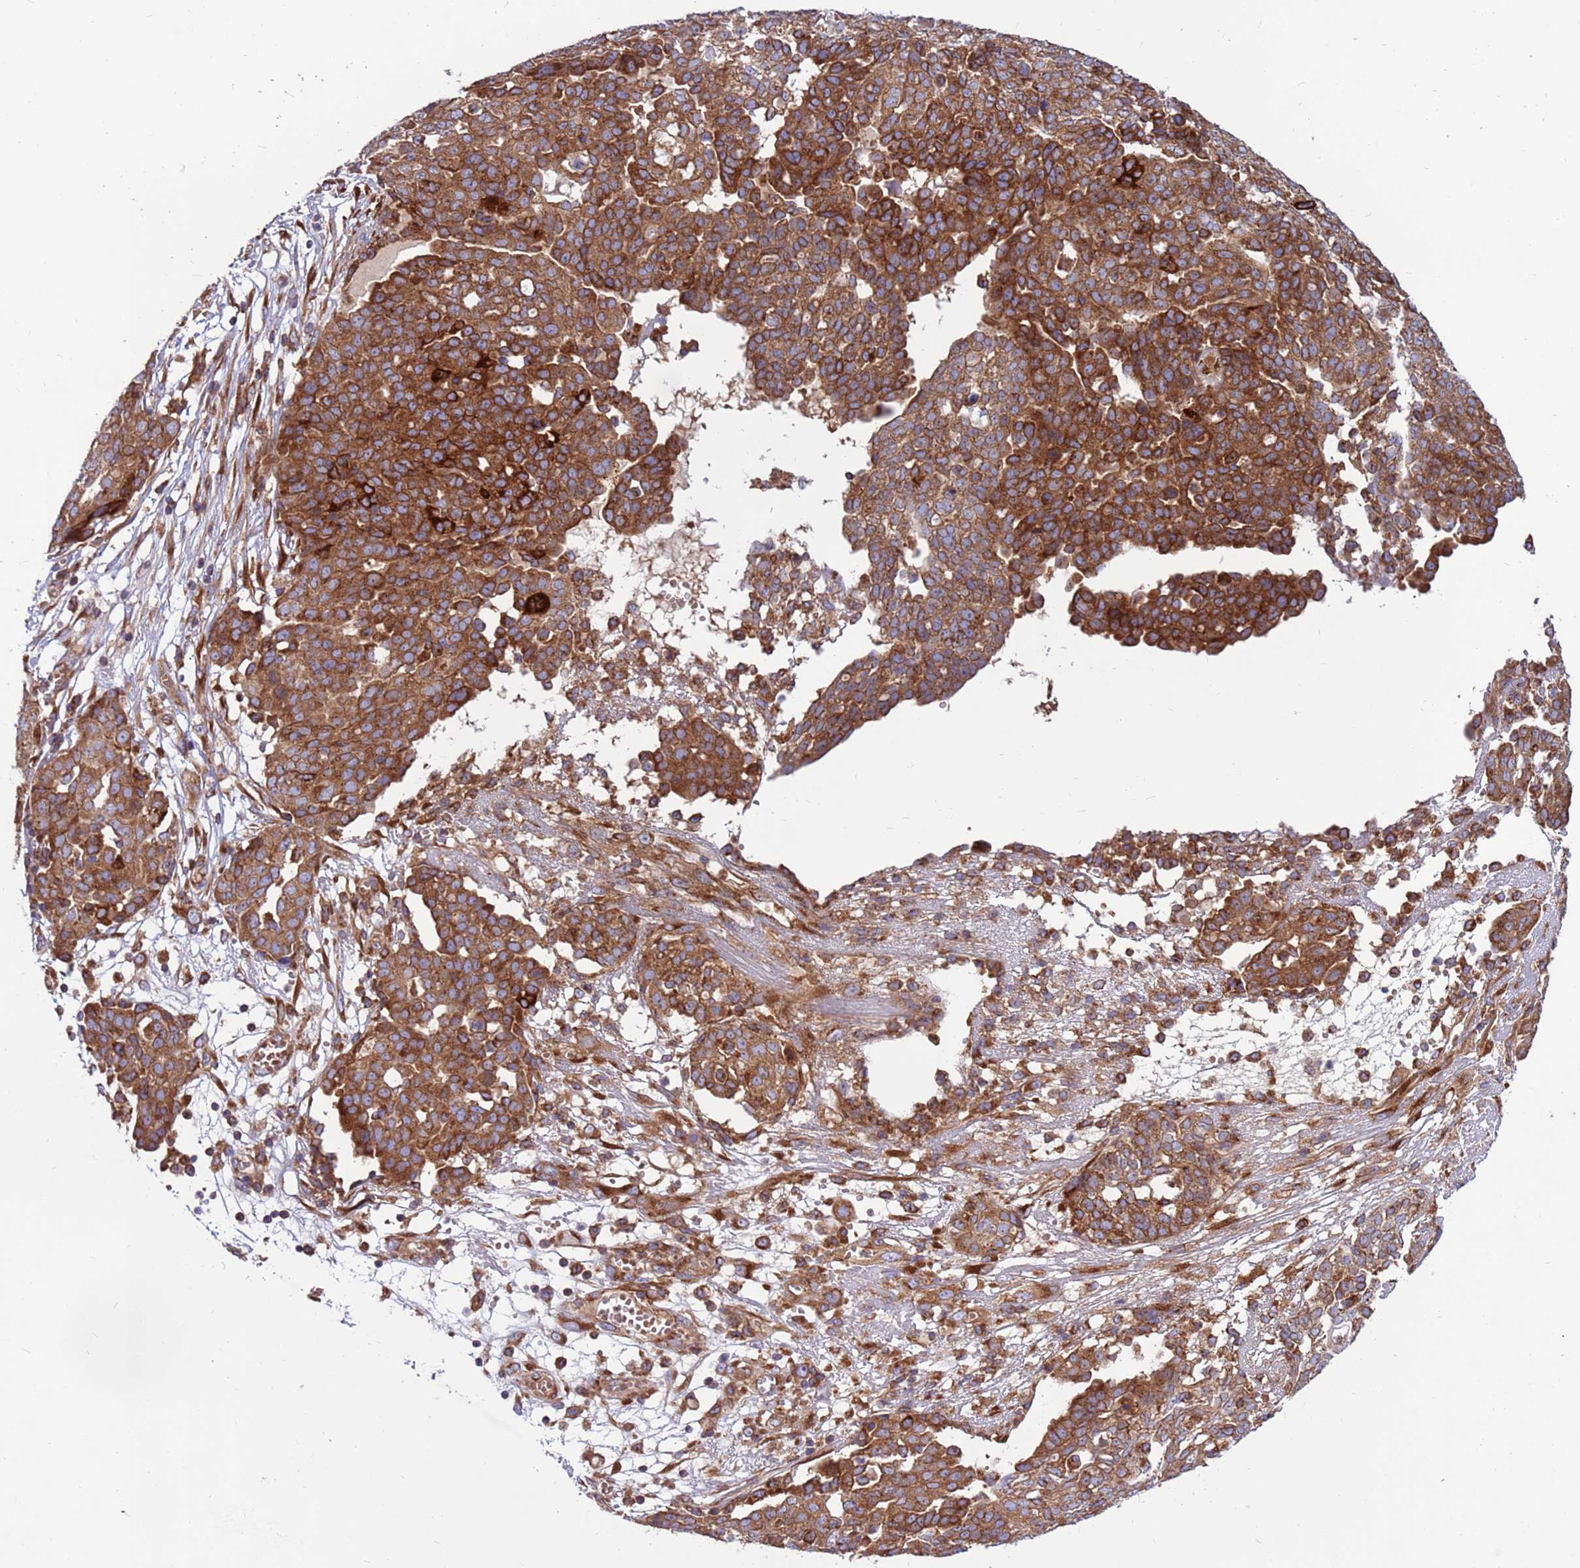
{"staining": {"intensity": "strong", "quantity": ">75%", "location": "cytoplasmic/membranous"}, "tissue": "ovarian cancer", "cell_type": "Tumor cells", "image_type": "cancer", "snomed": [{"axis": "morphology", "description": "Cystadenocarcinoma, serous, NOS"}, {"axis": "topography", "description": "Soft tissue"}, {"axis": "topography", "description": "Ovary"}], "caption": "Human ovarian cancer (serous cystadenocarcinoma) stained with a protein marker reveals strong staining in tumor cells.", "gene": "ZC3HAV1", "patient": {"sex": "female", "age": 57}}